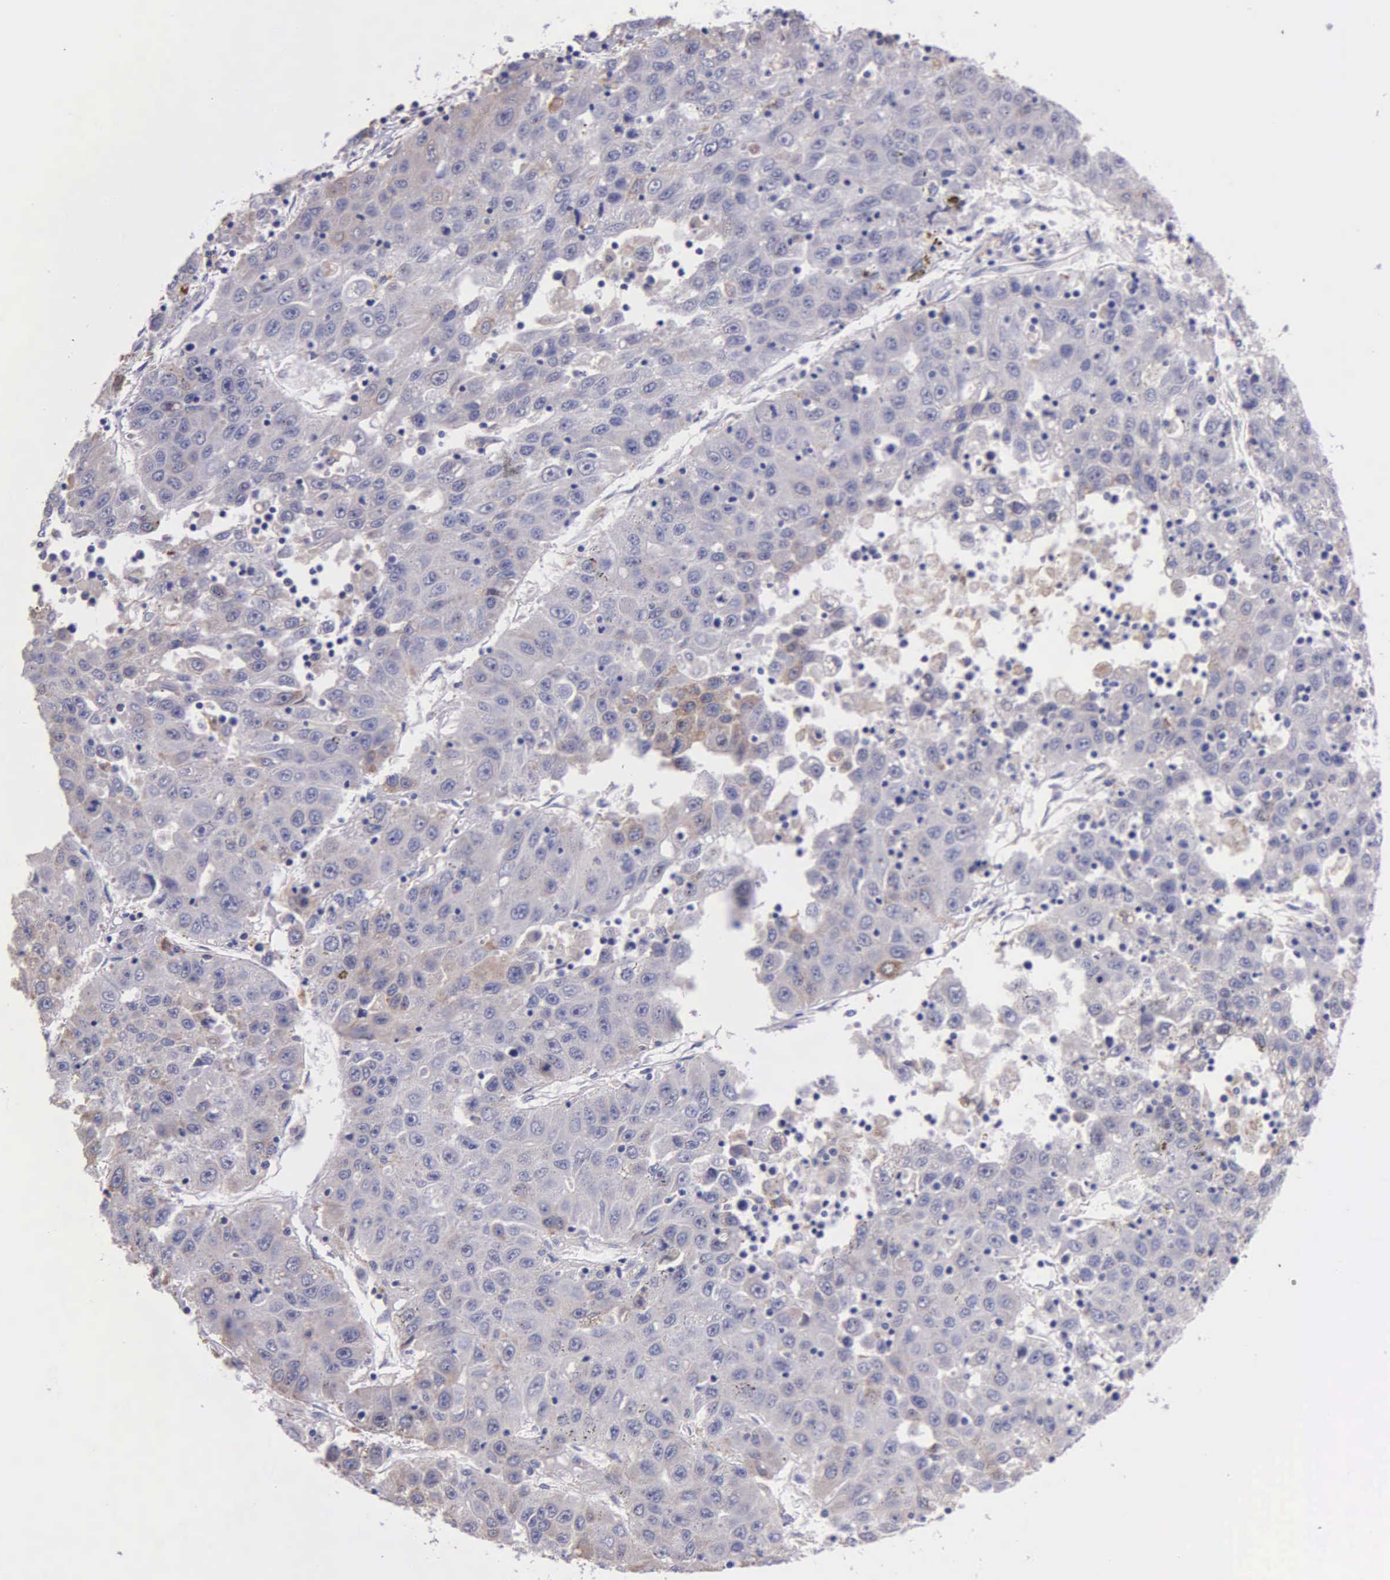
{"staining": {"intensity": "negative", "quantity": "none", "location": "none"}, "tissue": "liver cancer", "cell_type": "Tumor cells", "image_type": "cancer", "snomed": [{"axis": "morphology", "description": "Carcinoma, Hepatocellular, NOS"}, {"axis": "topography", "description": "Liver"}], "caption": "High power microscopy histopathology image of an immunohistochemistry (IHC) photomicrograph of liver hepatocellular carcinoma, revealing no significant staining in tumor cells.", "gene": "ZC3H12B", "patient": {"sex": "male", "age": 49}}